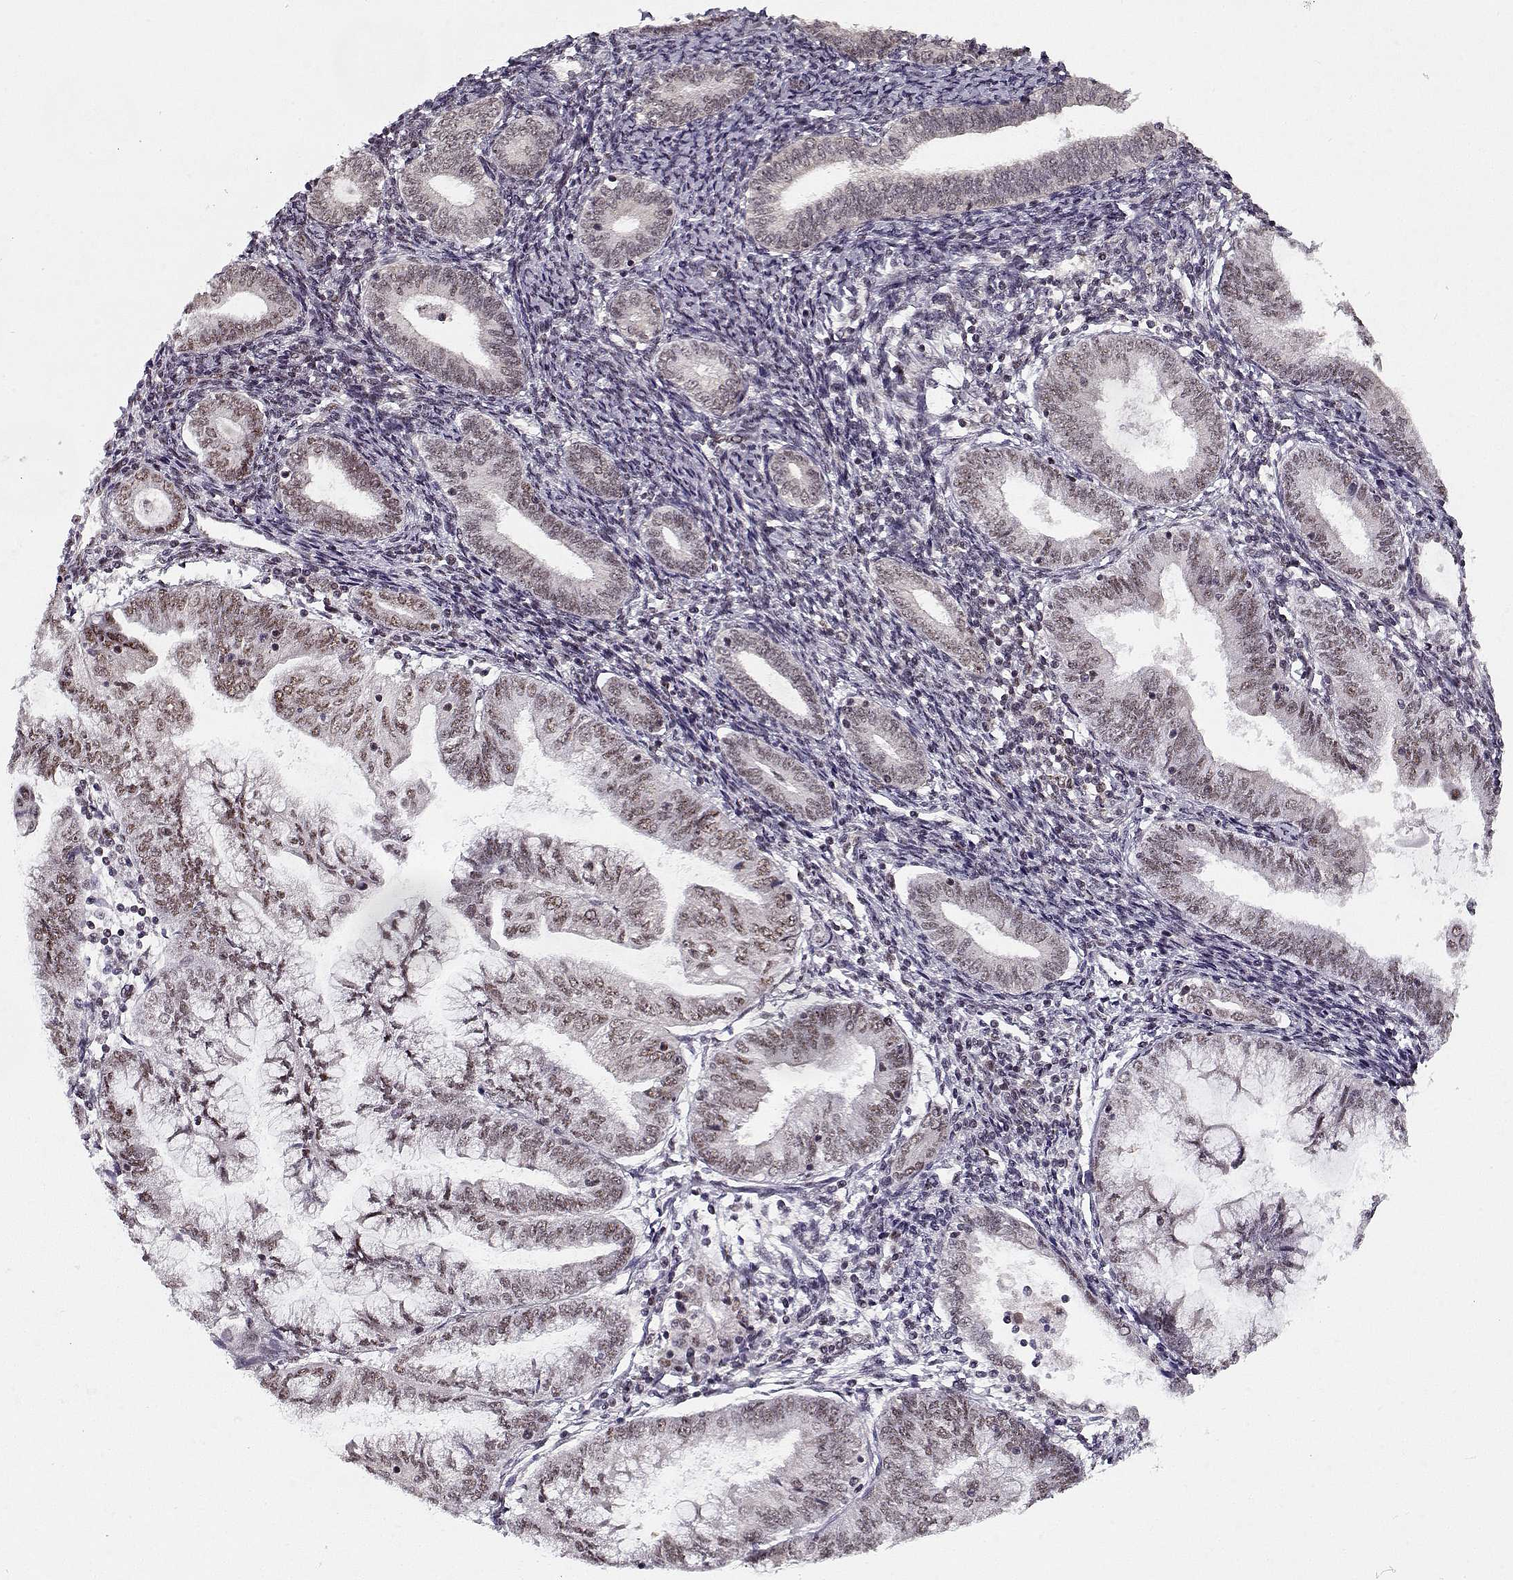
{"staining": {"intensity": "weak", "quantity": ">75%", "location": "nuclear"}, "tissue": "endometrial cancer", "cell_type": "Tumor cells", "image_type": "cancer", "snomed": [{"axis": "morphology", "description": "Adenocarcinoma, NOS"}, {"axis": "topography", "description": "Endometrium"}], "caption": "Adenocarcinoma (endometrial) stained with DAB (3,3'-diaminobenzidine) IHC exhibits low levels of weak nuclear positivity in about >75% of tumor cells.", "gene": "TESPA1", "patient": {"sex": "female", "age": 55}}